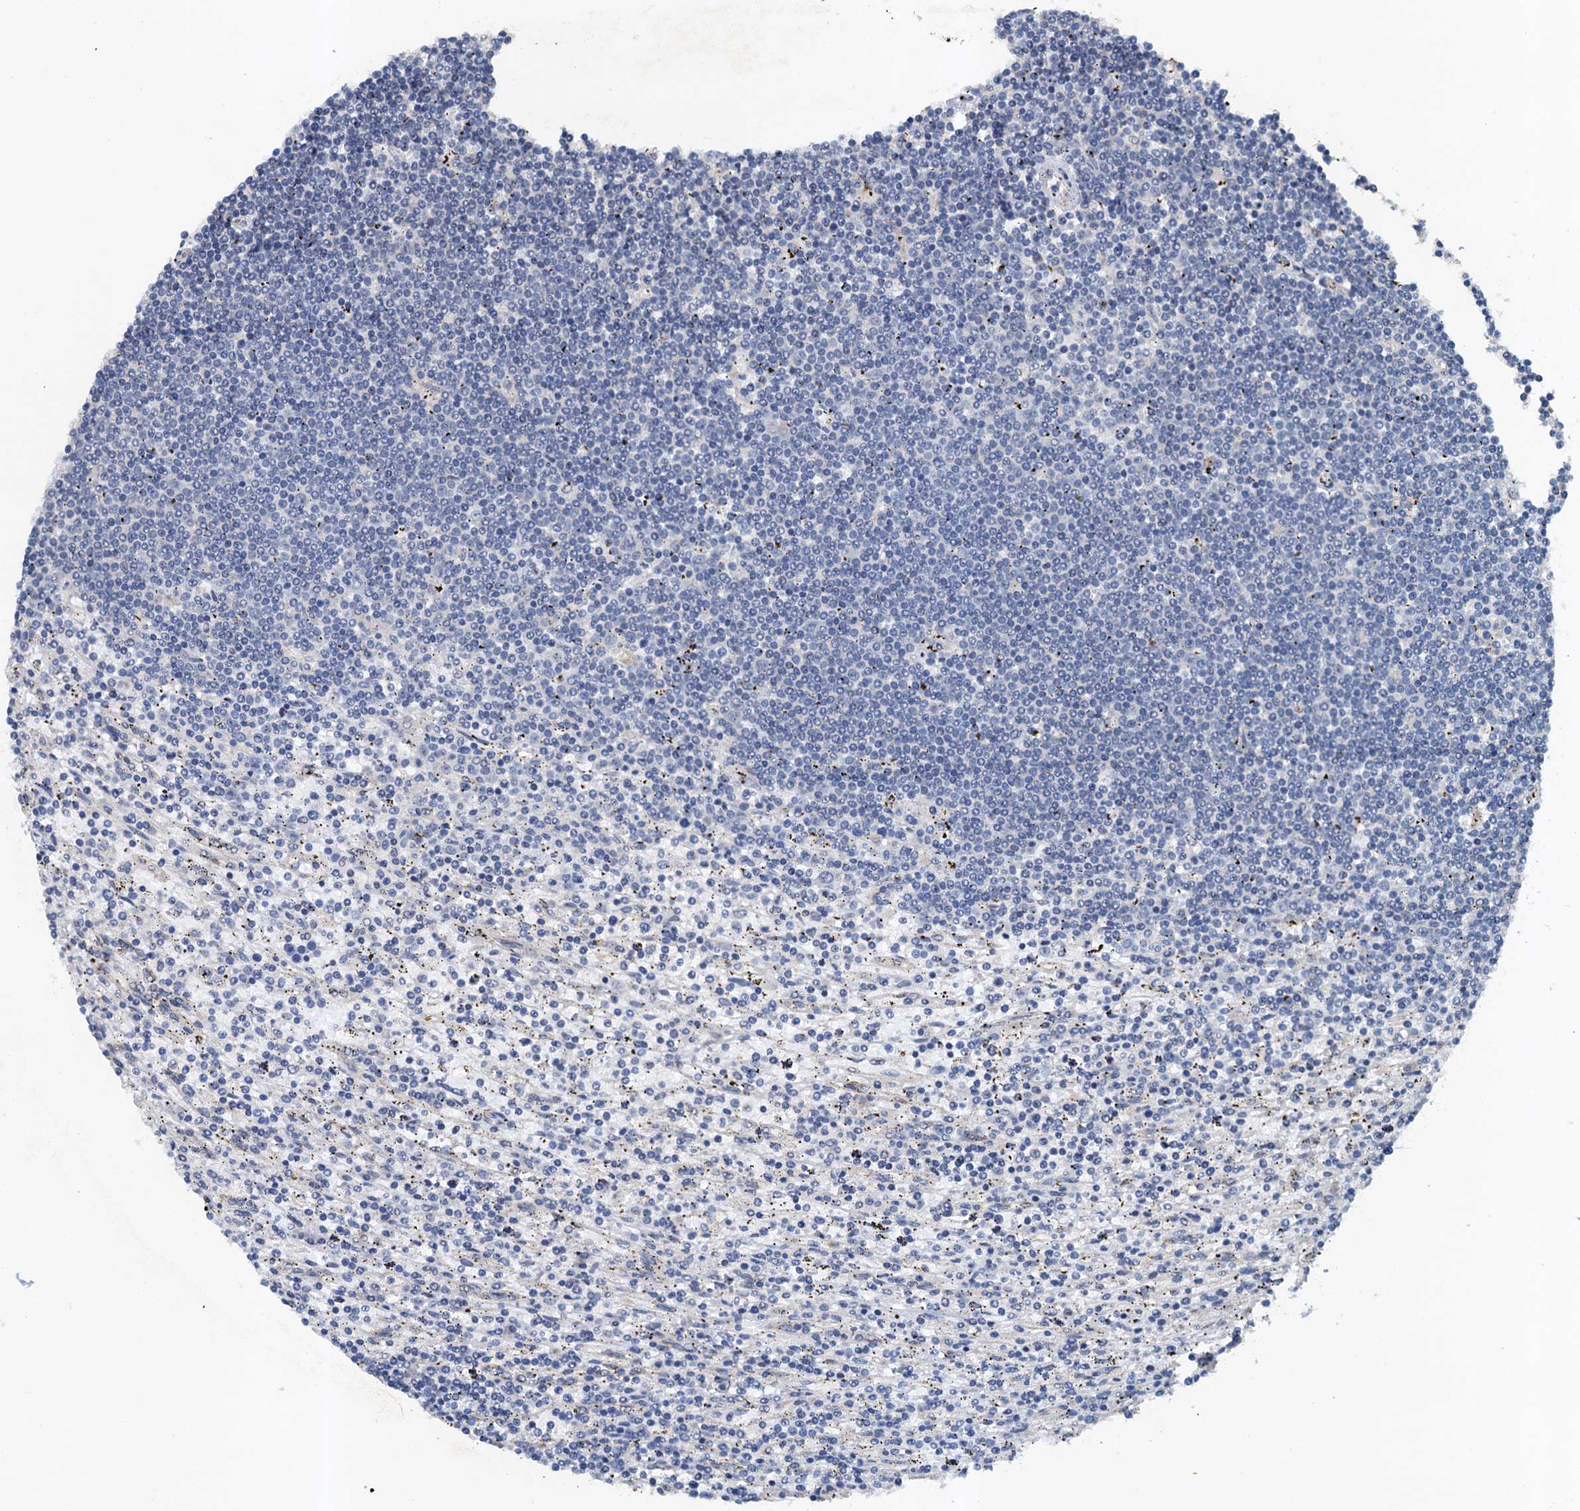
{"staining": {"intensity": "negative", "quantity": "none", "location": "none"}, "tissue": "lymphoma", "cell_type": "Tumor cells", "image_type": "cancer", "snomed": [{"axis": "morphology", "description": "Malignant lymphoma, non-Hodgkin's type, Low grade"}, {"axis": "topography", "description": "Spleen"}], "caption": "Immunohistochemistry (IHC) photomicrograph of malignant lymphoma, non-Hodgkin's type (low-grade) stained for a protein (brown), which displays no staining in tumor cells.", "gene": "NBEA", "patient": {"sex": "male", "age": 76}}